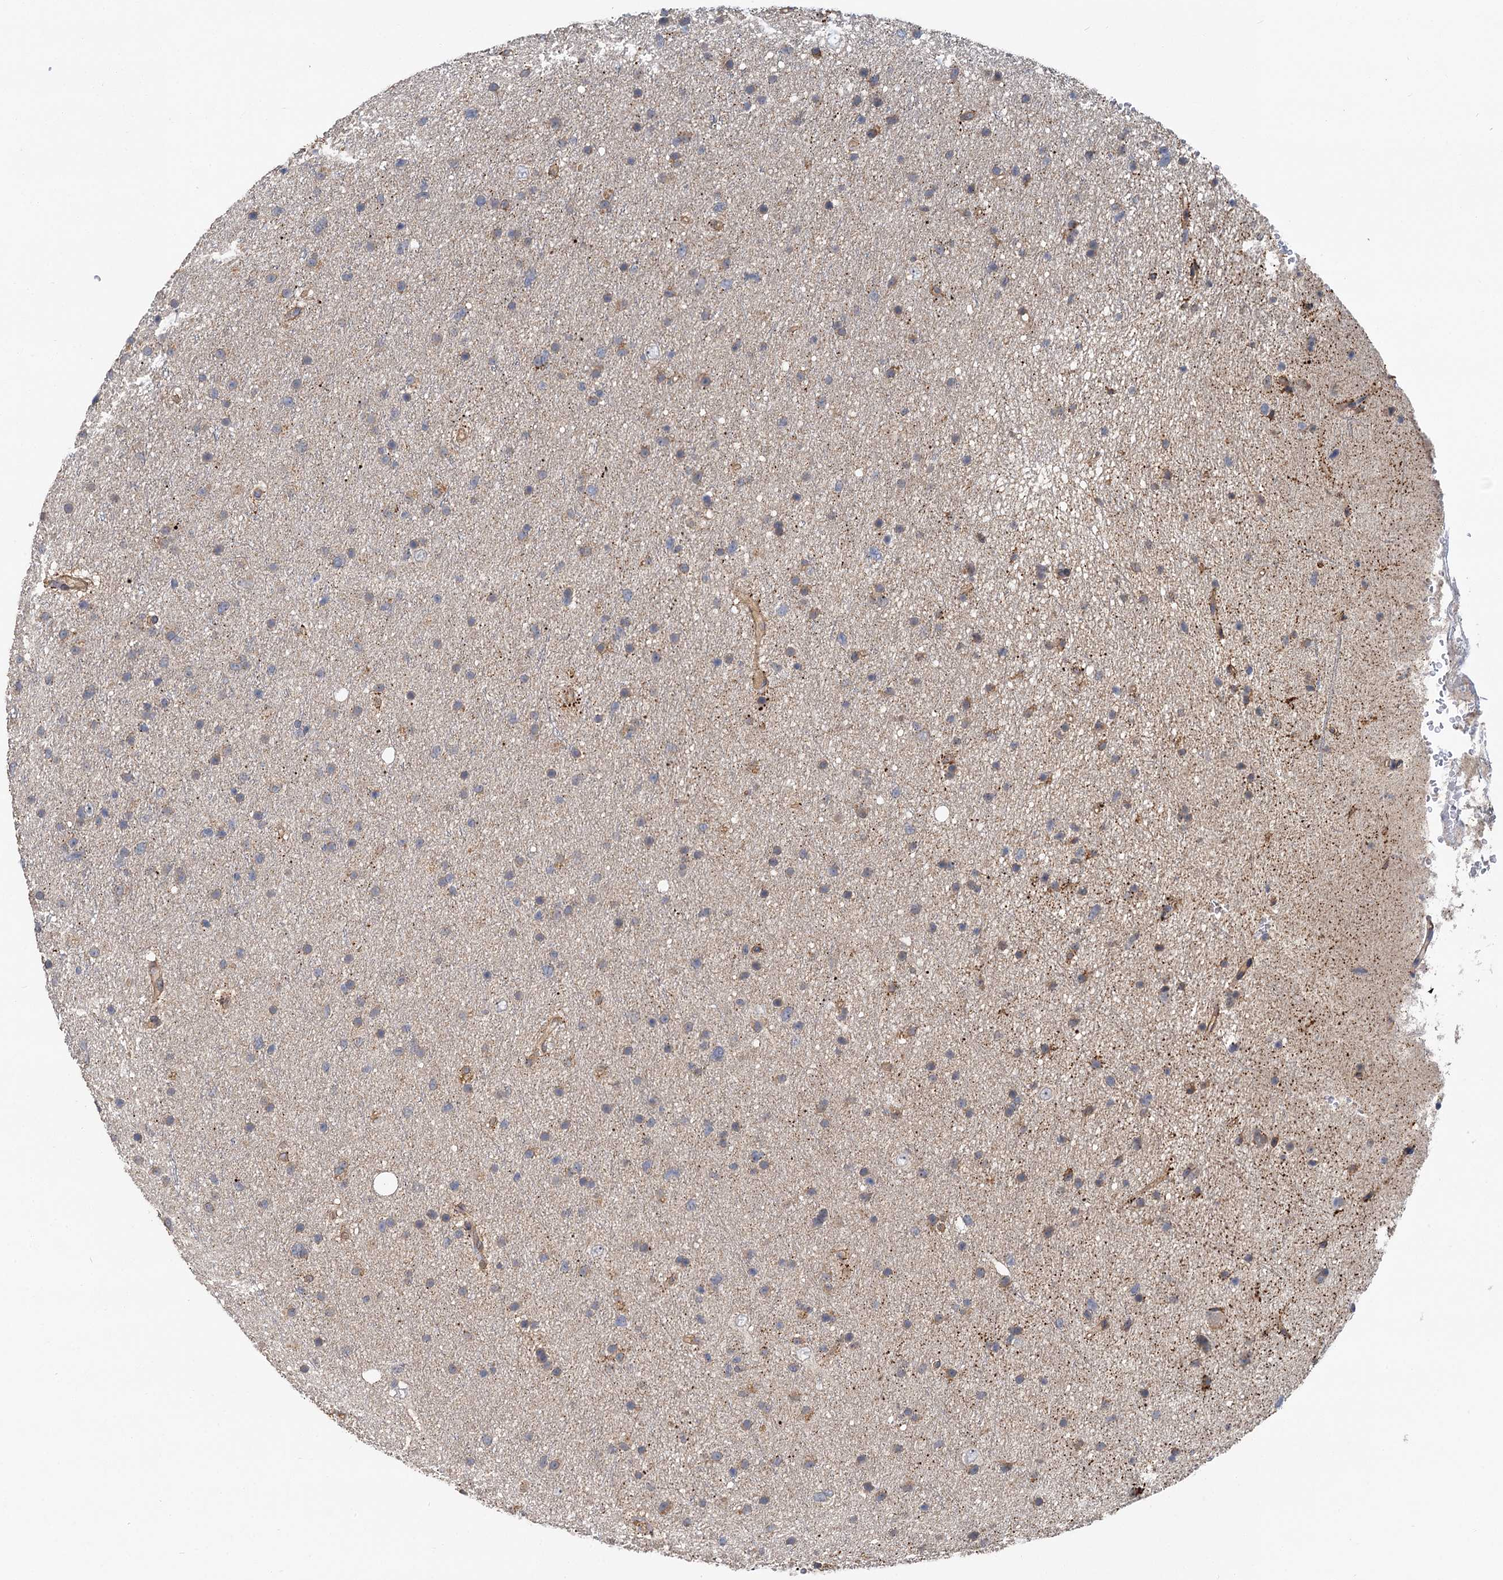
{"staining": {"intensity": "negative", "quantity": "none", "location": "none"}, "tissue": "glioma", "cell_type": "Tumor cells", "image_type": "cancer", "snomed": [{"axis": "morphology", "description": "Glioma, malignant, Low grade"}, {"axis": "topography", "description": "Cerebral cortex"}], "caption": "Human glioma stained for a protein using IHC displays no staining in tumor cells.", "gene": "ZNF324", "patient": {"sex": "female", "age": 39}}